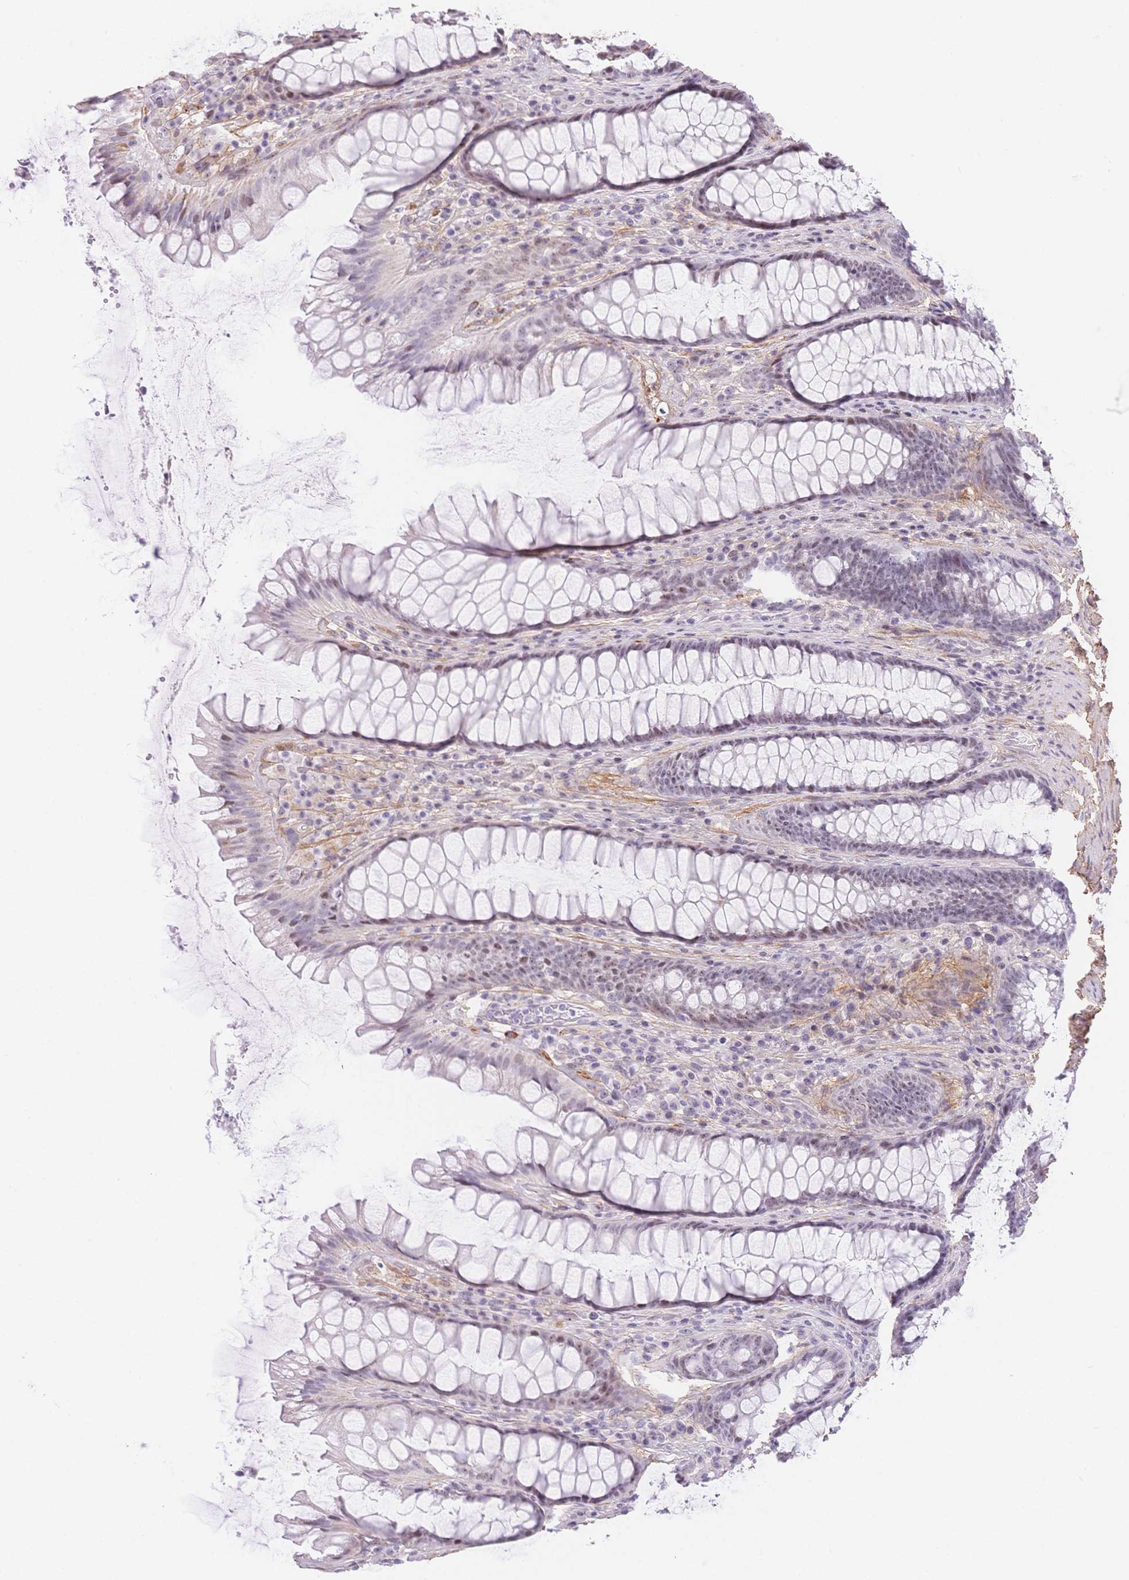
{"staining": {"intensity": "moderate", "quantity": "<25%", "location": "nuclear"}, "tissue": "rectum", "cell_type": "Glandular cells", "image_type": "normal", "snomed": [{"axis": "morphology", "description": "Normal tissue, NOS"}, {"axis": "topography", "description": "Rectum"}], "caption": "DAB immunohistochemical staining of normal rectum reveals moderate nuclear protein positivity in approximately <25% of glandular cells. Nuclei are stained in blue.", "gene": "PDZD2", "patient": {"sex": "male", "age": 72}}